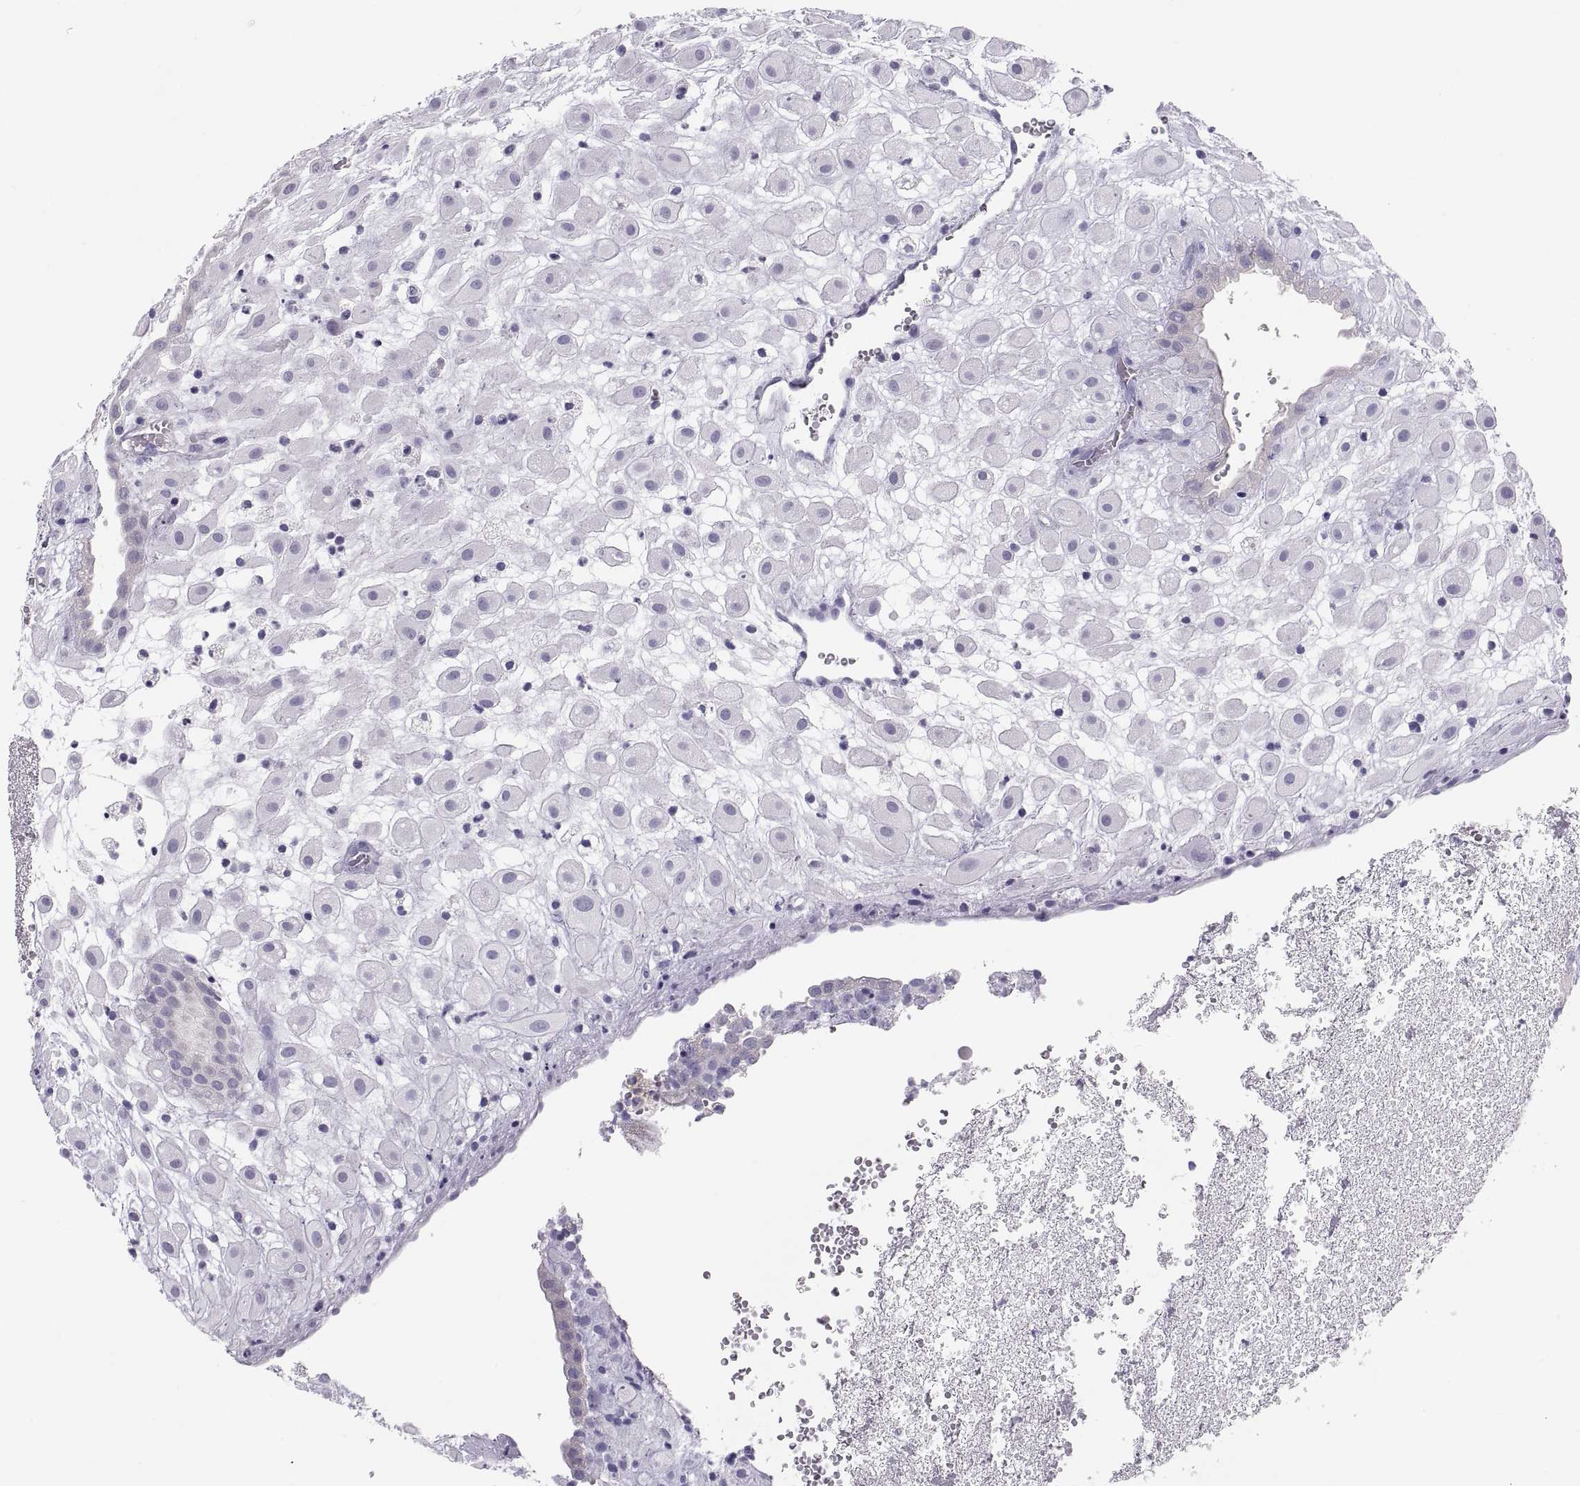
{"staining": {"intensity": "negative", "quantity": "none", "location": "none"}, "tissue": "placenta", "cell_type": "Decidual cells", "image_type": "normal", "snomed": [{"axis": "morphology", "description": "Normal tissue, NOS"}, {"axis": "topography", "description": "Placenta"}], "caption": "Immunohistochemistry (IHC) image of benign human placenta stained for a protein (brown), which demonstrates no positivity in decidual cells. Nuclei are stained in blue.", "gene": "MAGEB2", "patient": {"sex": "female", "age": 24}}